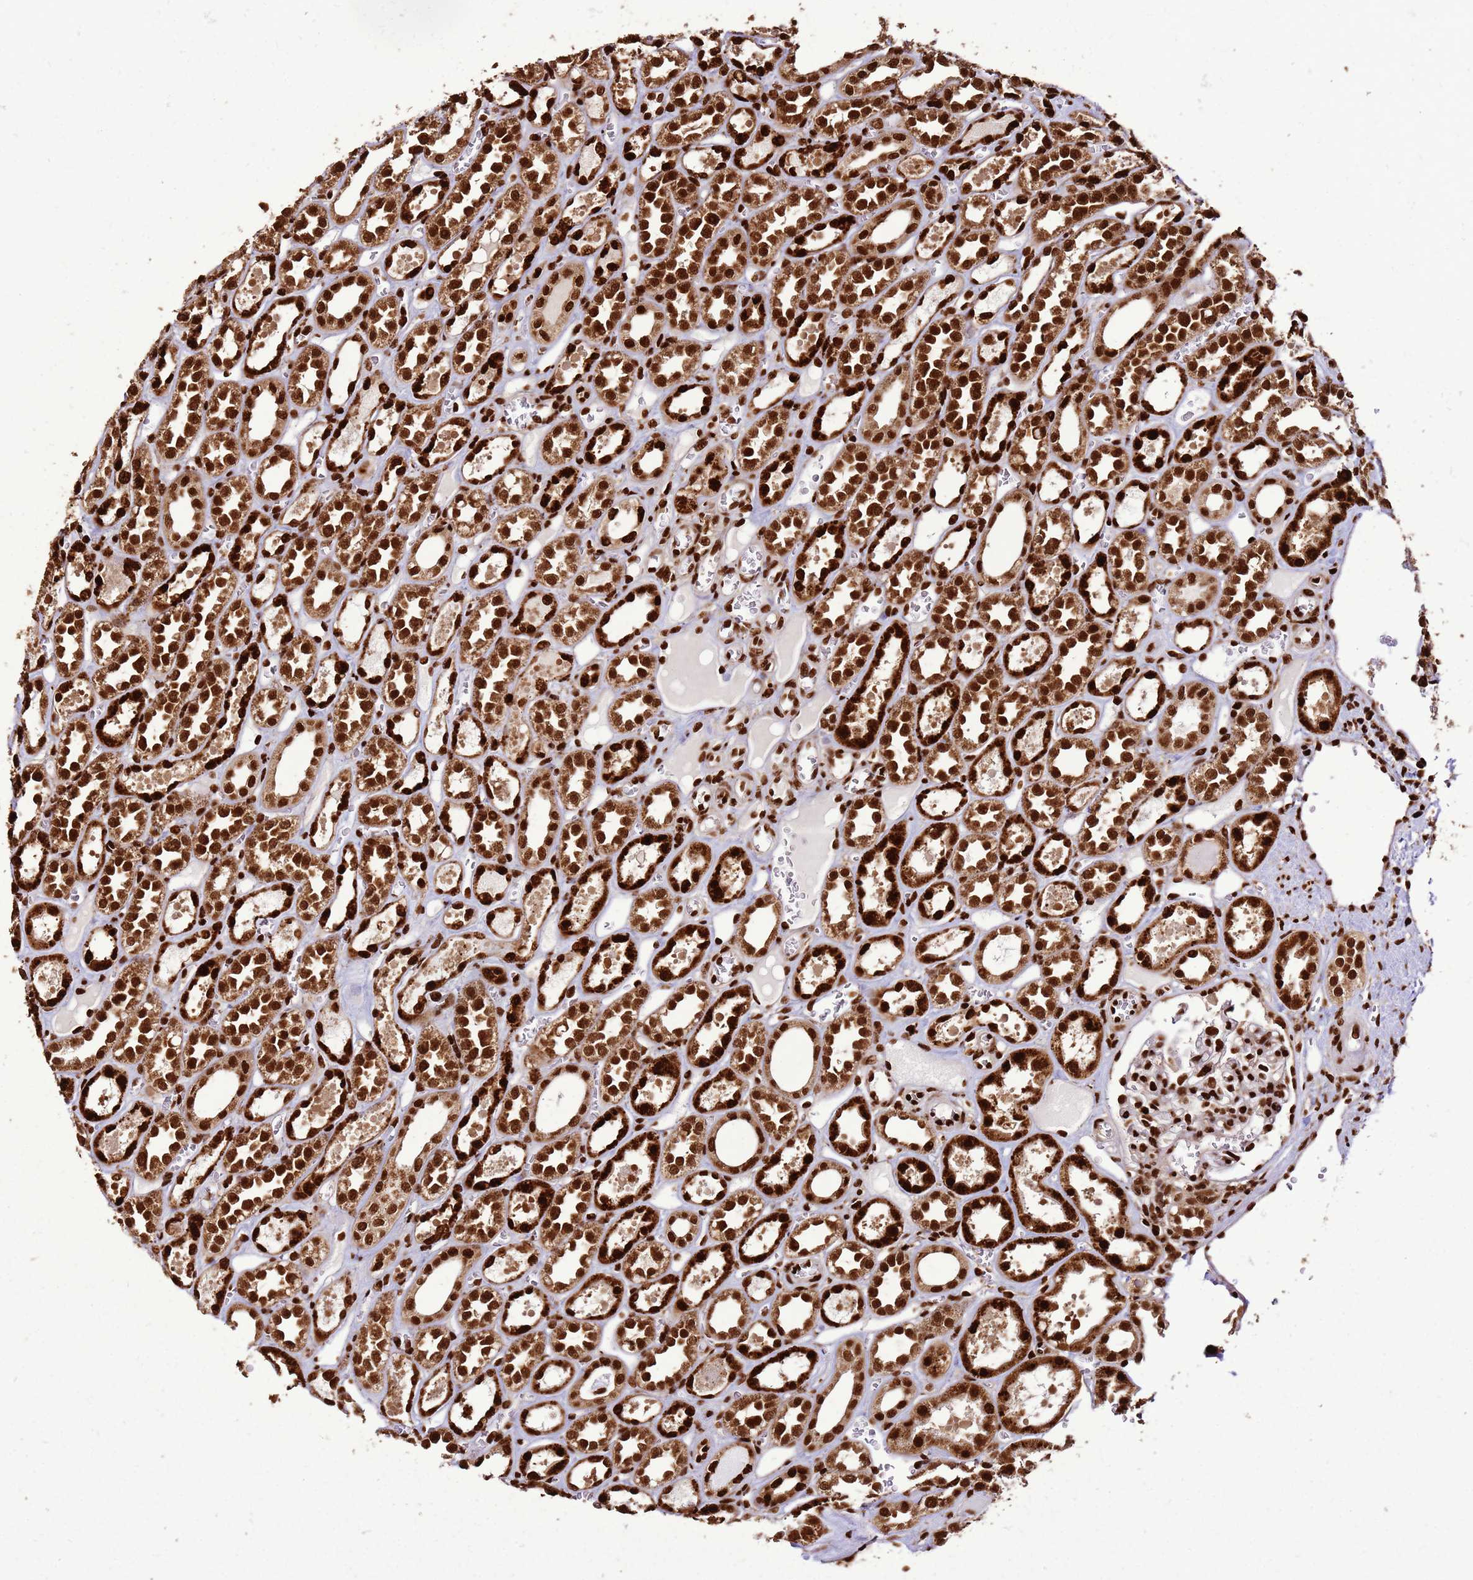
{"staining": {"intensity": "strong", "quantity": ">75%", "location": "nuclear"}, "tissue": "kidney", "cell_type": "Cells in glomeruli", "image_type": "normal", "snomed": [{"axis": "morphology", "description": "Normal tissue, NOS"}, {"axis": "topography", "description": "Kidney"}], "caption": "Brown immunohistochemical staining in unremarkable human kidney shows strong nuclear expression in approximately >75% of cells in glomeruli. The protein of interest is stained brown, and the nuclei are stained in blue (DAB IHC with brightfield microscopy, high magnification).", "gene": "HNRNPAB", "patient": {"sex": "female", "age": 41}}